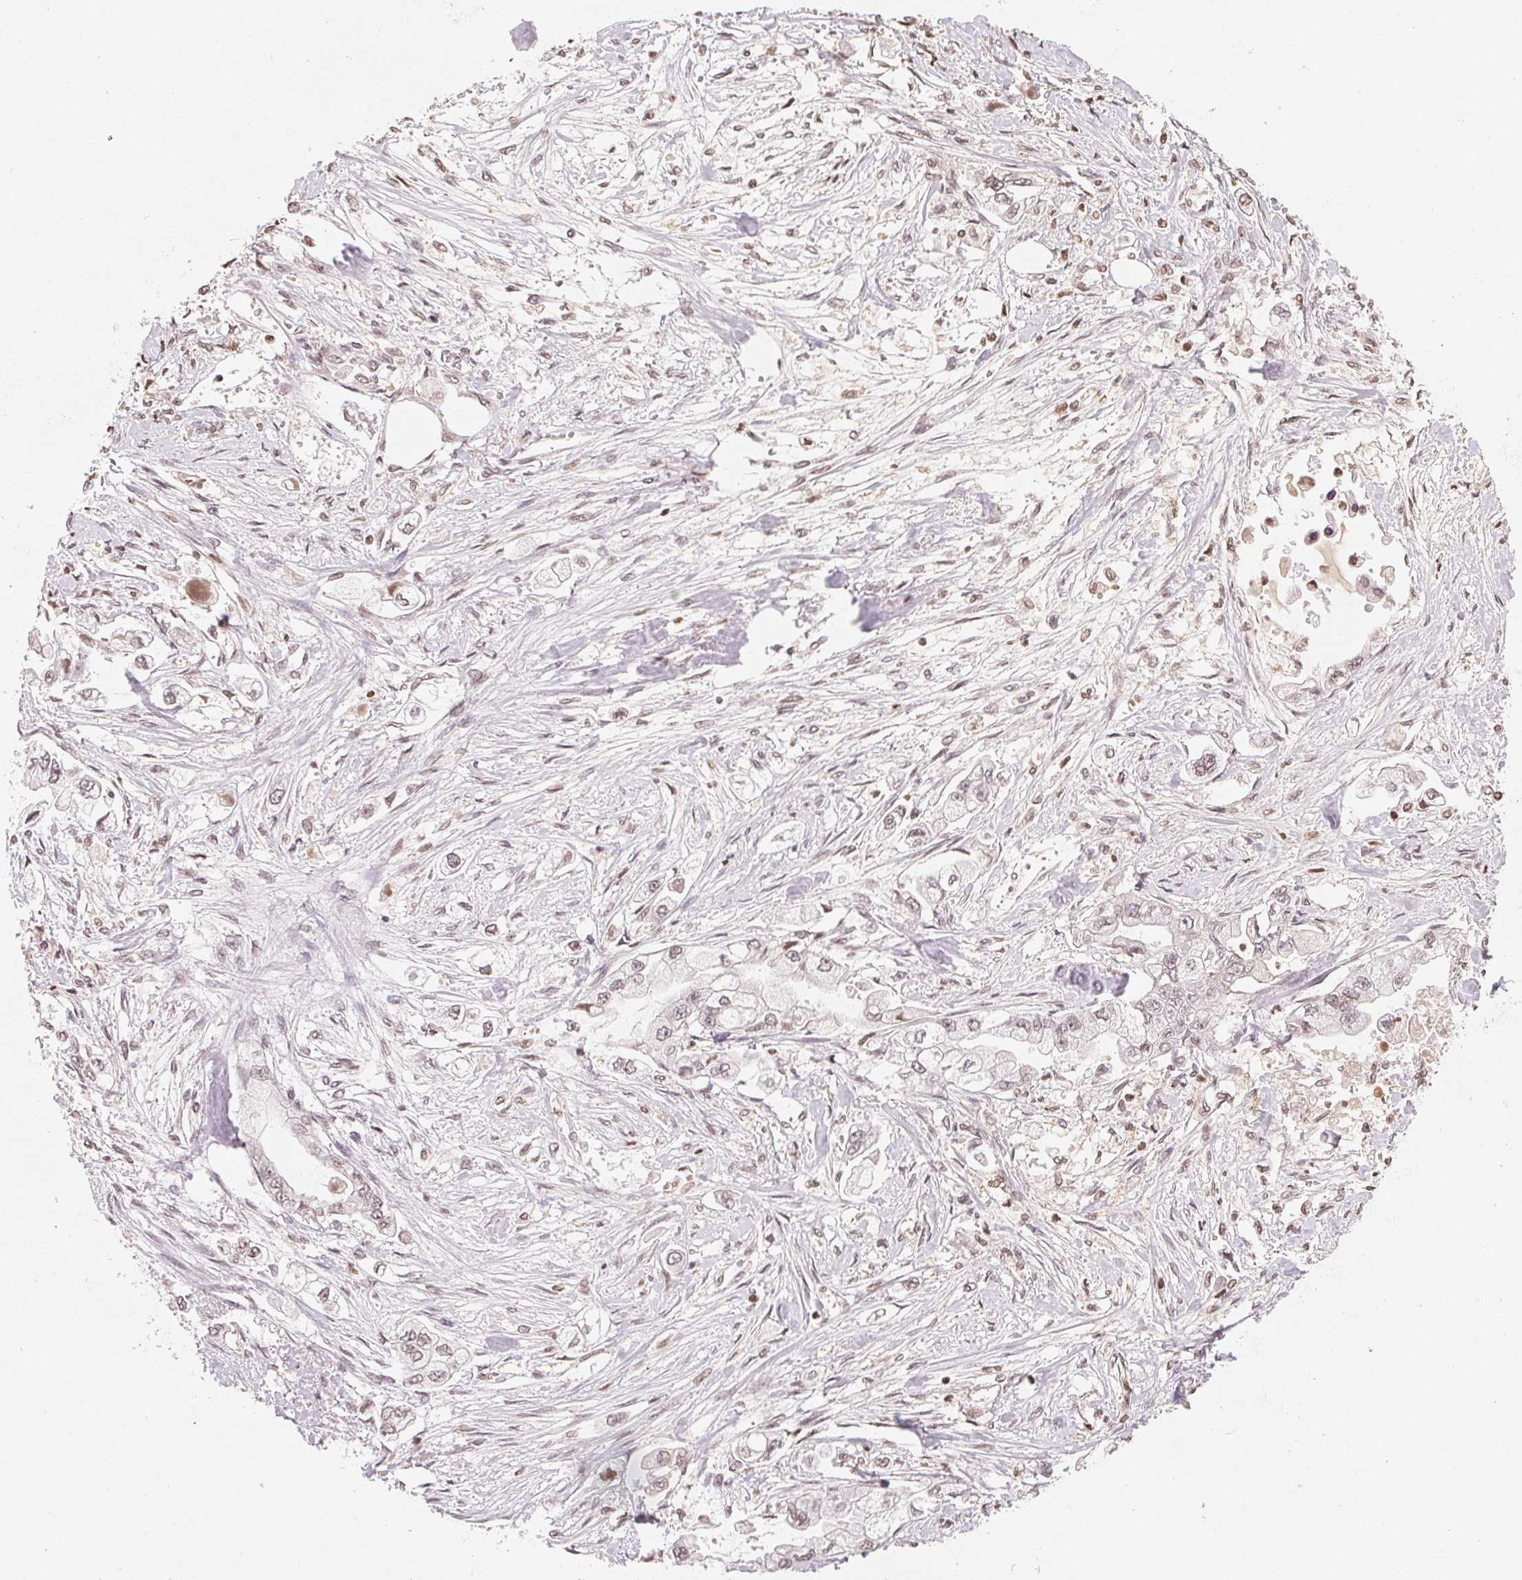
{"staining": {"intensity": "weak", "quantity": "25%-75%", "location": "nuclear"}, "tissue": "stomach cancer", "cell_type": "Tumor cells", "image_type": "cancer", "snomed": [{"axis": "morphology", "description": "Adenocarcinoma, NOS"}, {"axis": "topography", "description": "Stomach"}], "caption": "Stomach cancer stained with DAB immunohistochemistry demonstrates low levels of weak nuclear expression in approximately 25%-75% of tumor cells.", "gene": "TBP", "patient": {"sex": "male", "age": 62}}